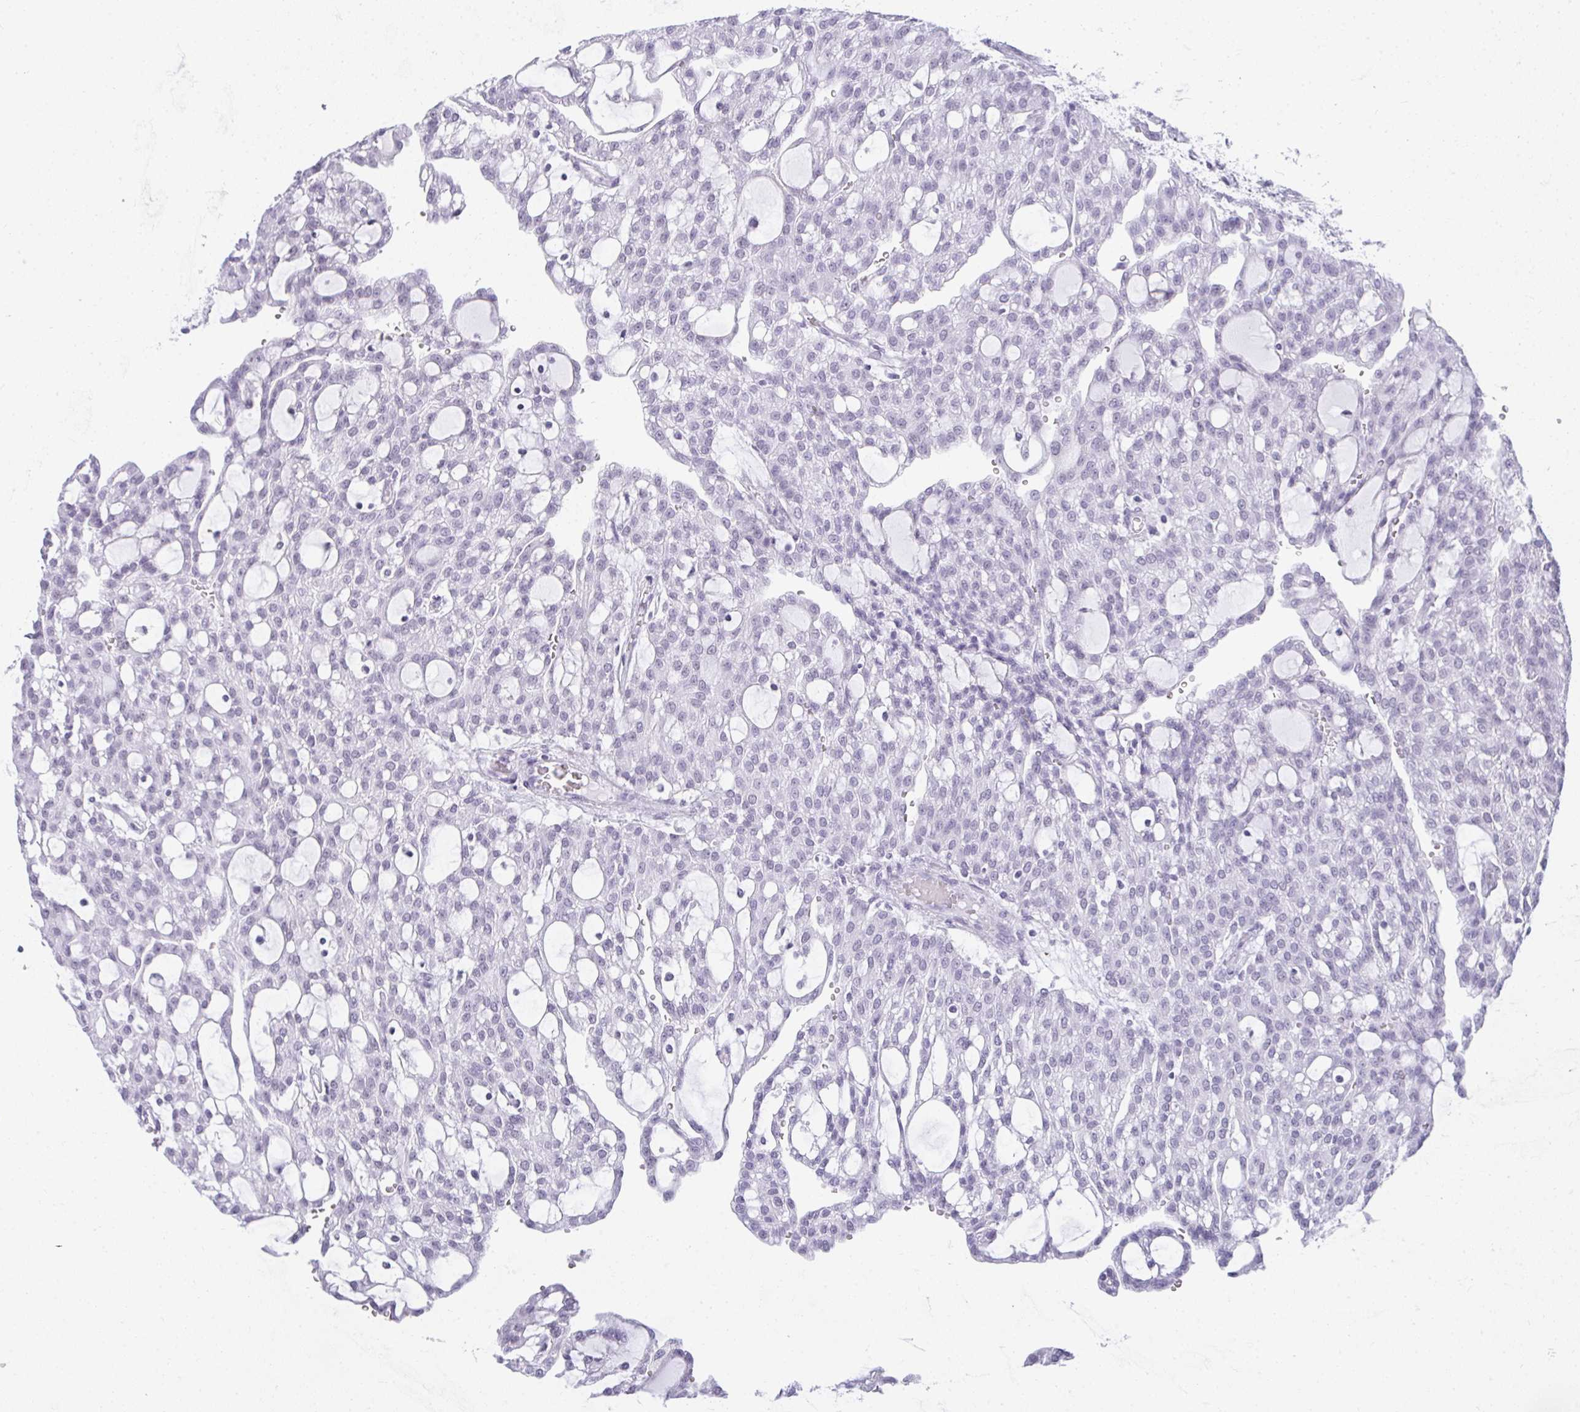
{"staining": {"intensity": "negative", "quantity": "none", "location": "none"}, "tissue": "renal cancer", "cell_type": "Tumor cells", "image_type": "cancer", "snomed": [{"axis": "morphology", "description": "Adenocarcinoma, NOS"}, {"axis": "topography", "description": "Kidney"}], "caption": "Image shows no significant protein staining in tumor cells of renal cancer. (DAB (3,3'-diaminobenzidine) immunohistochemistry (IHC), high magnification).", "gene": "PLA2G1B", "patient": {"sex": "male", "age": 63}}